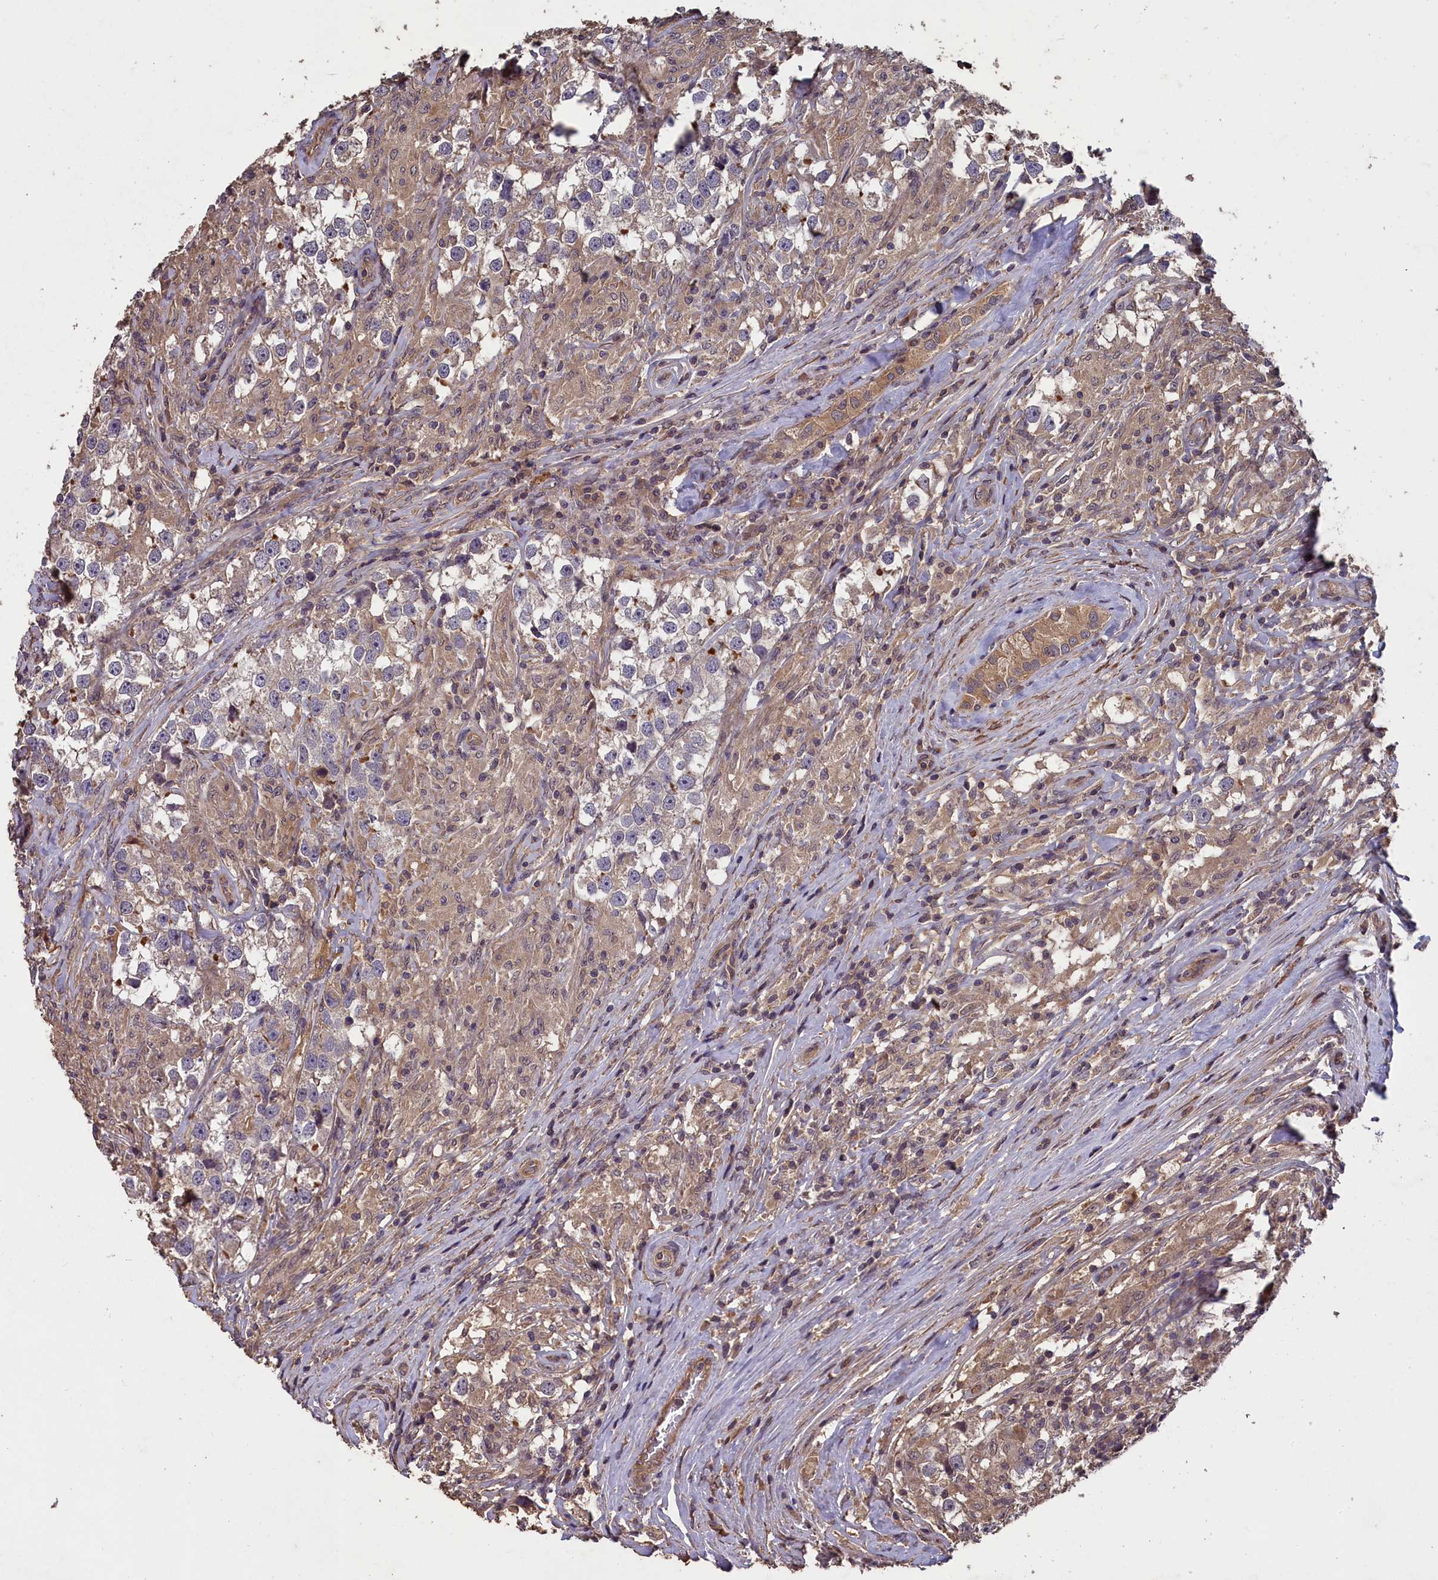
{"staining": {"intensity": "weak", "quantity": "<25%", "location": "cytoplasmic/membranous"}, "tissue": "testis cancer", "cell_type": "Tumor cells", "image_type": "cancer", "snomed": [{"axis": "morphology", "description": "Seminoma, NOS"}, {"axis": "topography", "description": "Testis"}], "caption": "Tumor cells are negative for protein expression in human testis cancer (seminoma).", "gene": "CHD9", "patient": {"sex": "male", "age": 46}}